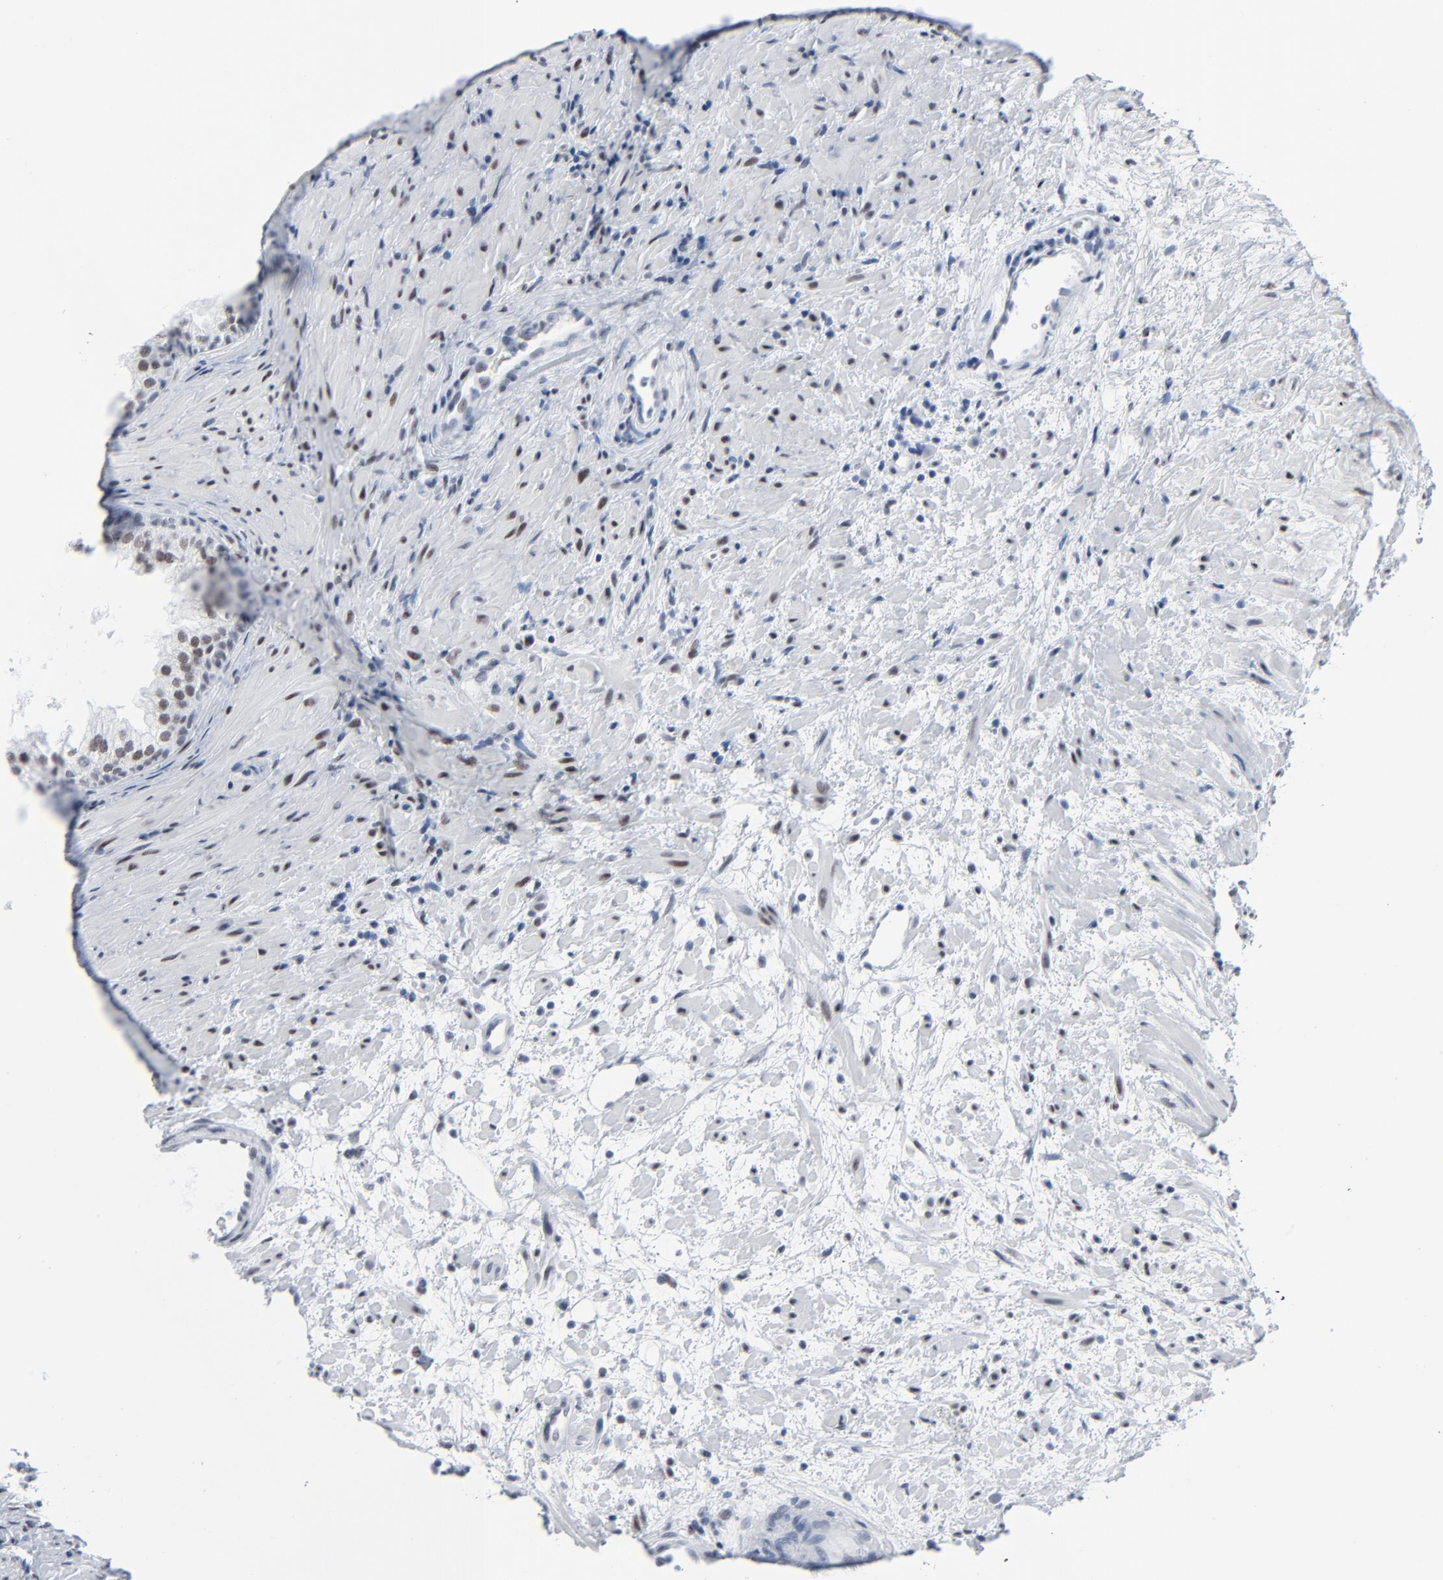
{"staining": {"intensity": "weak", "quantity": ">75%", "location": "nuclear"}, "tissue": "prostate", "cell_type": "Glandular cells", "image_type": "normal", "snomed": [{"axis": "morphology", "description": "Normal tissue, NOS"}, {"axis": "topography", "description": "Prostate"}], "caption": "Prostate stained with DAB immunohistochemistry (IHC) shows low levels of weak nuclear expression in approximately >75% of glandular cells.", "gene": "SIRT1", "patient": {"sex": "male", "age": 76}}